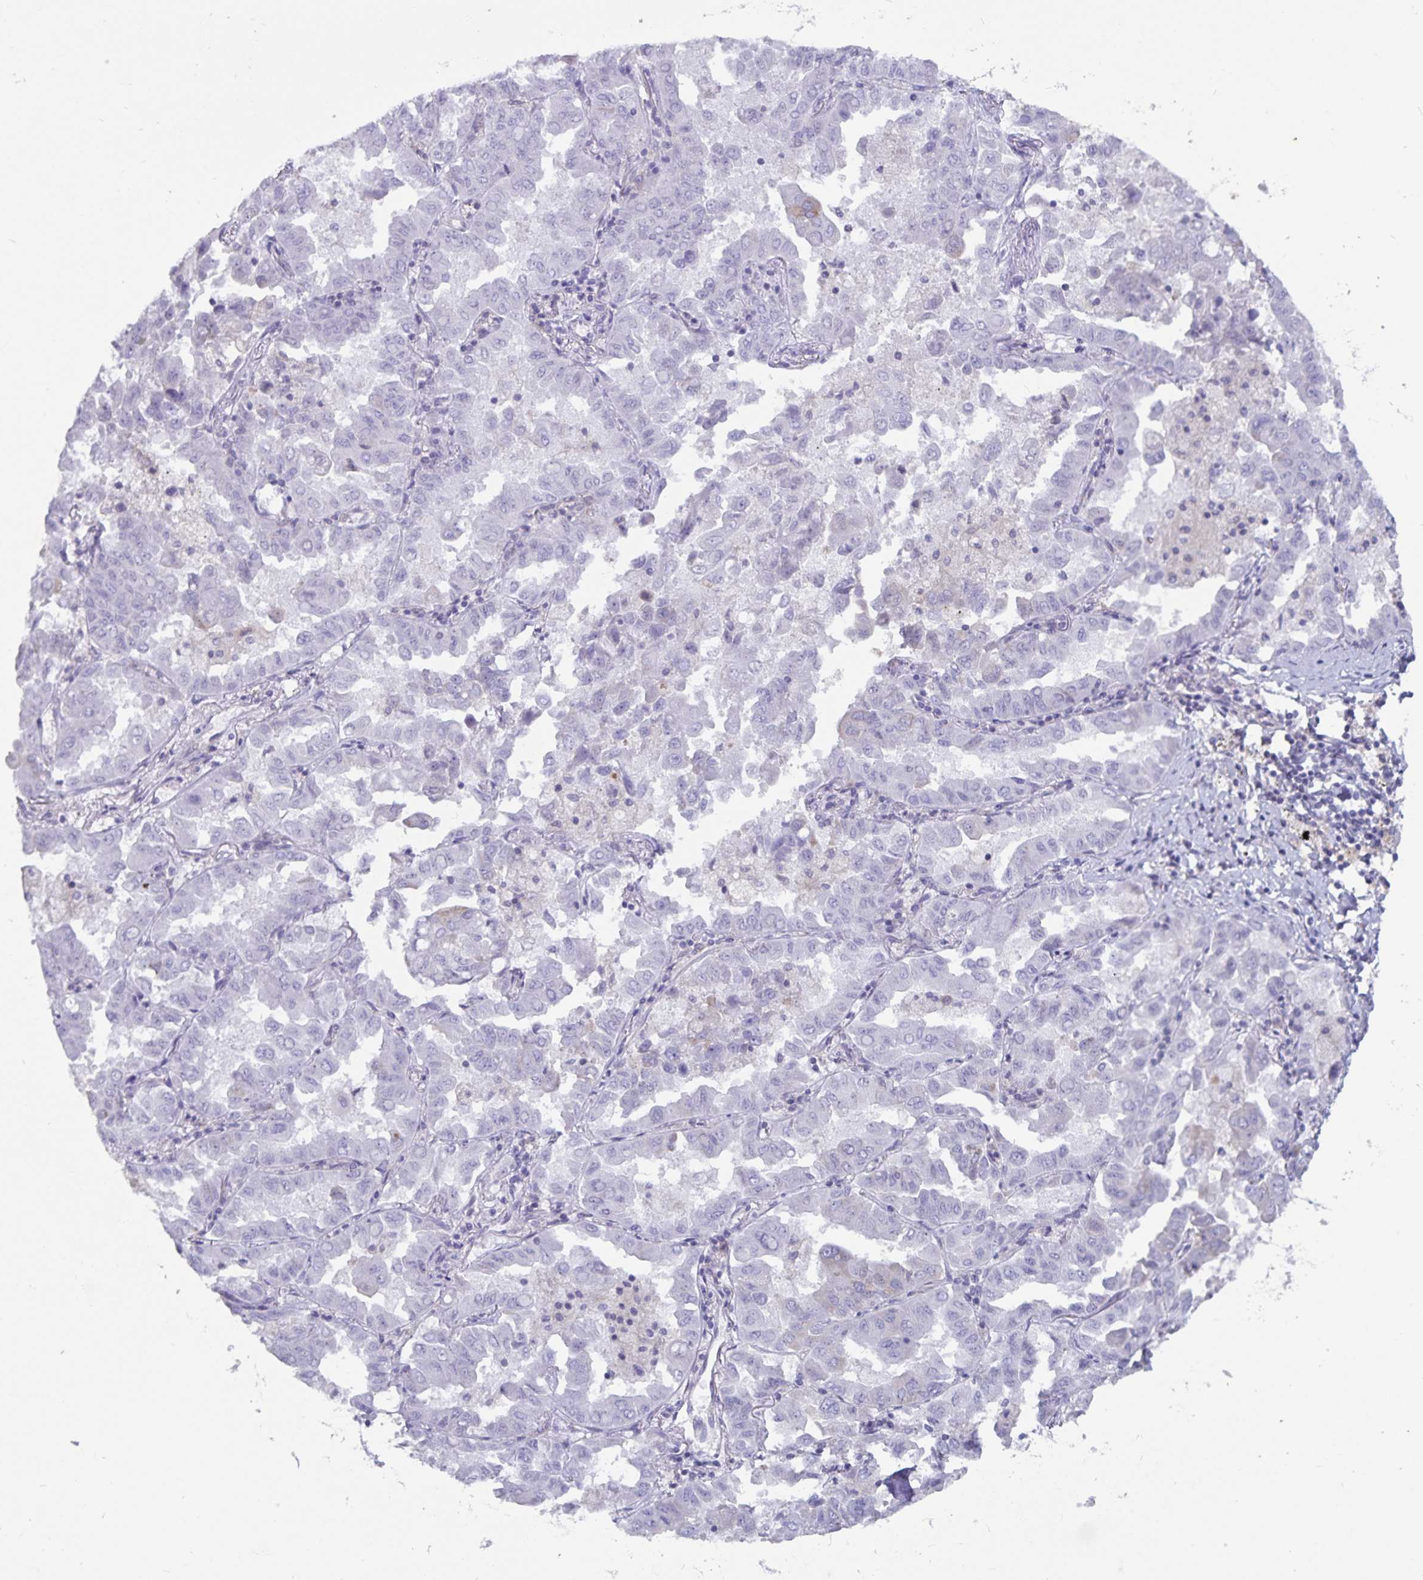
{"staining": {"intensity": "moderate", "quantity": "<25%", "location": "cytoplasmic/membranous"}, "tissue": "lung cancer", "cell_type": "Tumor cells", "image_type": "cancer", "snomed": [{"axis": "morphology", "description": "Adenocarcinoma, NOS"}, {"axis": "topography", "description": "Lung"}], "caption": "A brown stain labels moderate cytoplasmic/membranous positivity of a protein in human lung cancer (adenocarcinoma) tumor cells.", "gene": "FAM120A", "patient": {"sex": "male", "age": 64}}